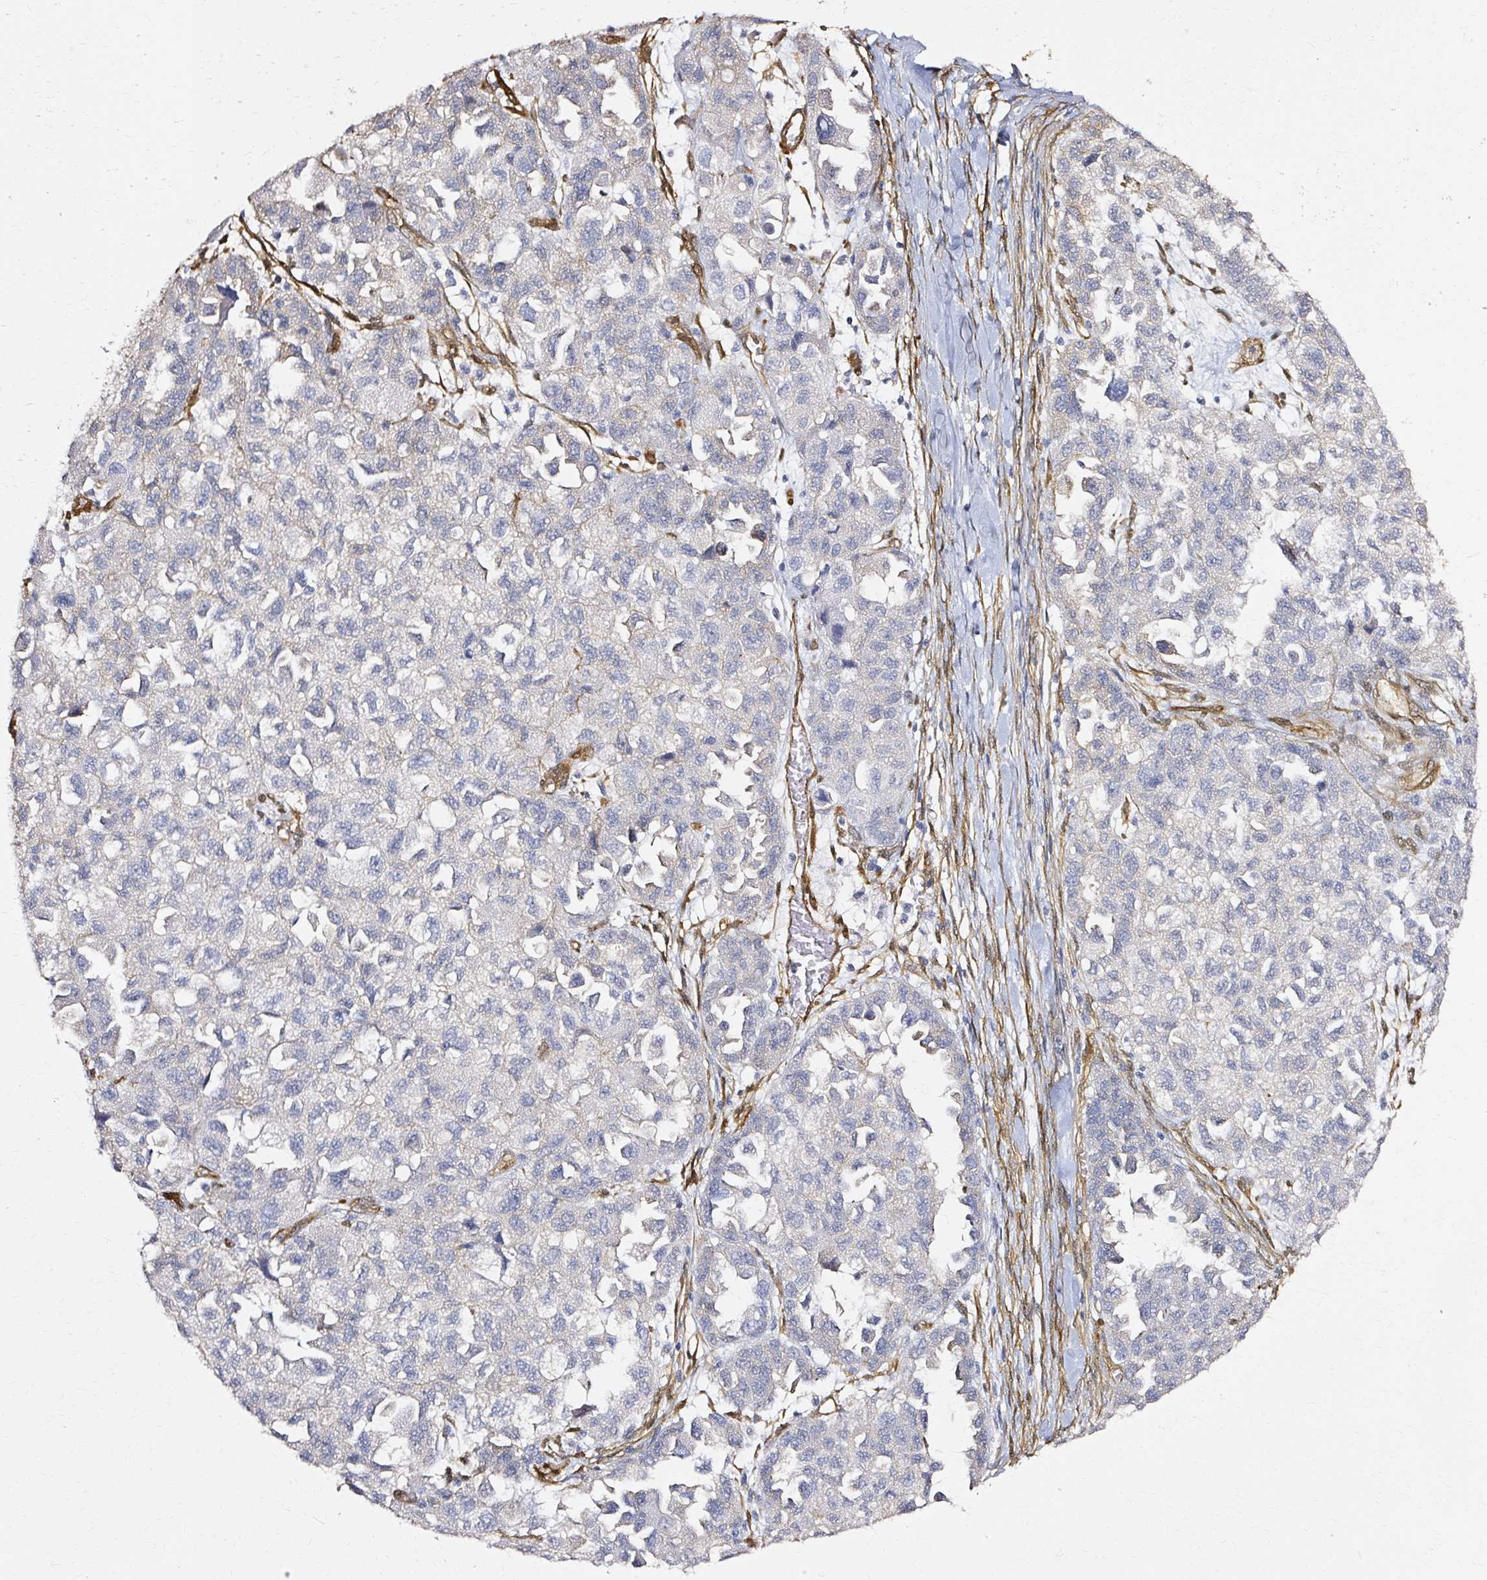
{"staining": {"intensity": "negative", "quantity": "none", "location": "none"}, "tissue": "ovarian cancer", "cell_type": "Tumor cells", "image_type": "cancer", "snomed": [{"axis": "morphology", "description": "Cystadenocarcinoma, serous, NOS"}, {"axis": "topography", "description": "Ovary"}], "caption": "Tumor cells are negative for brown protein staining in ovarian serous cystadenocarcinoma. Brightfield microscopy of IHC stained with DAB (3,3'-diaminobenzidine) (brown) and hematoxylin (blue), captured at high magnification.", "gene": "CNN3", "patient": {"sex": "female", "age": 84}}